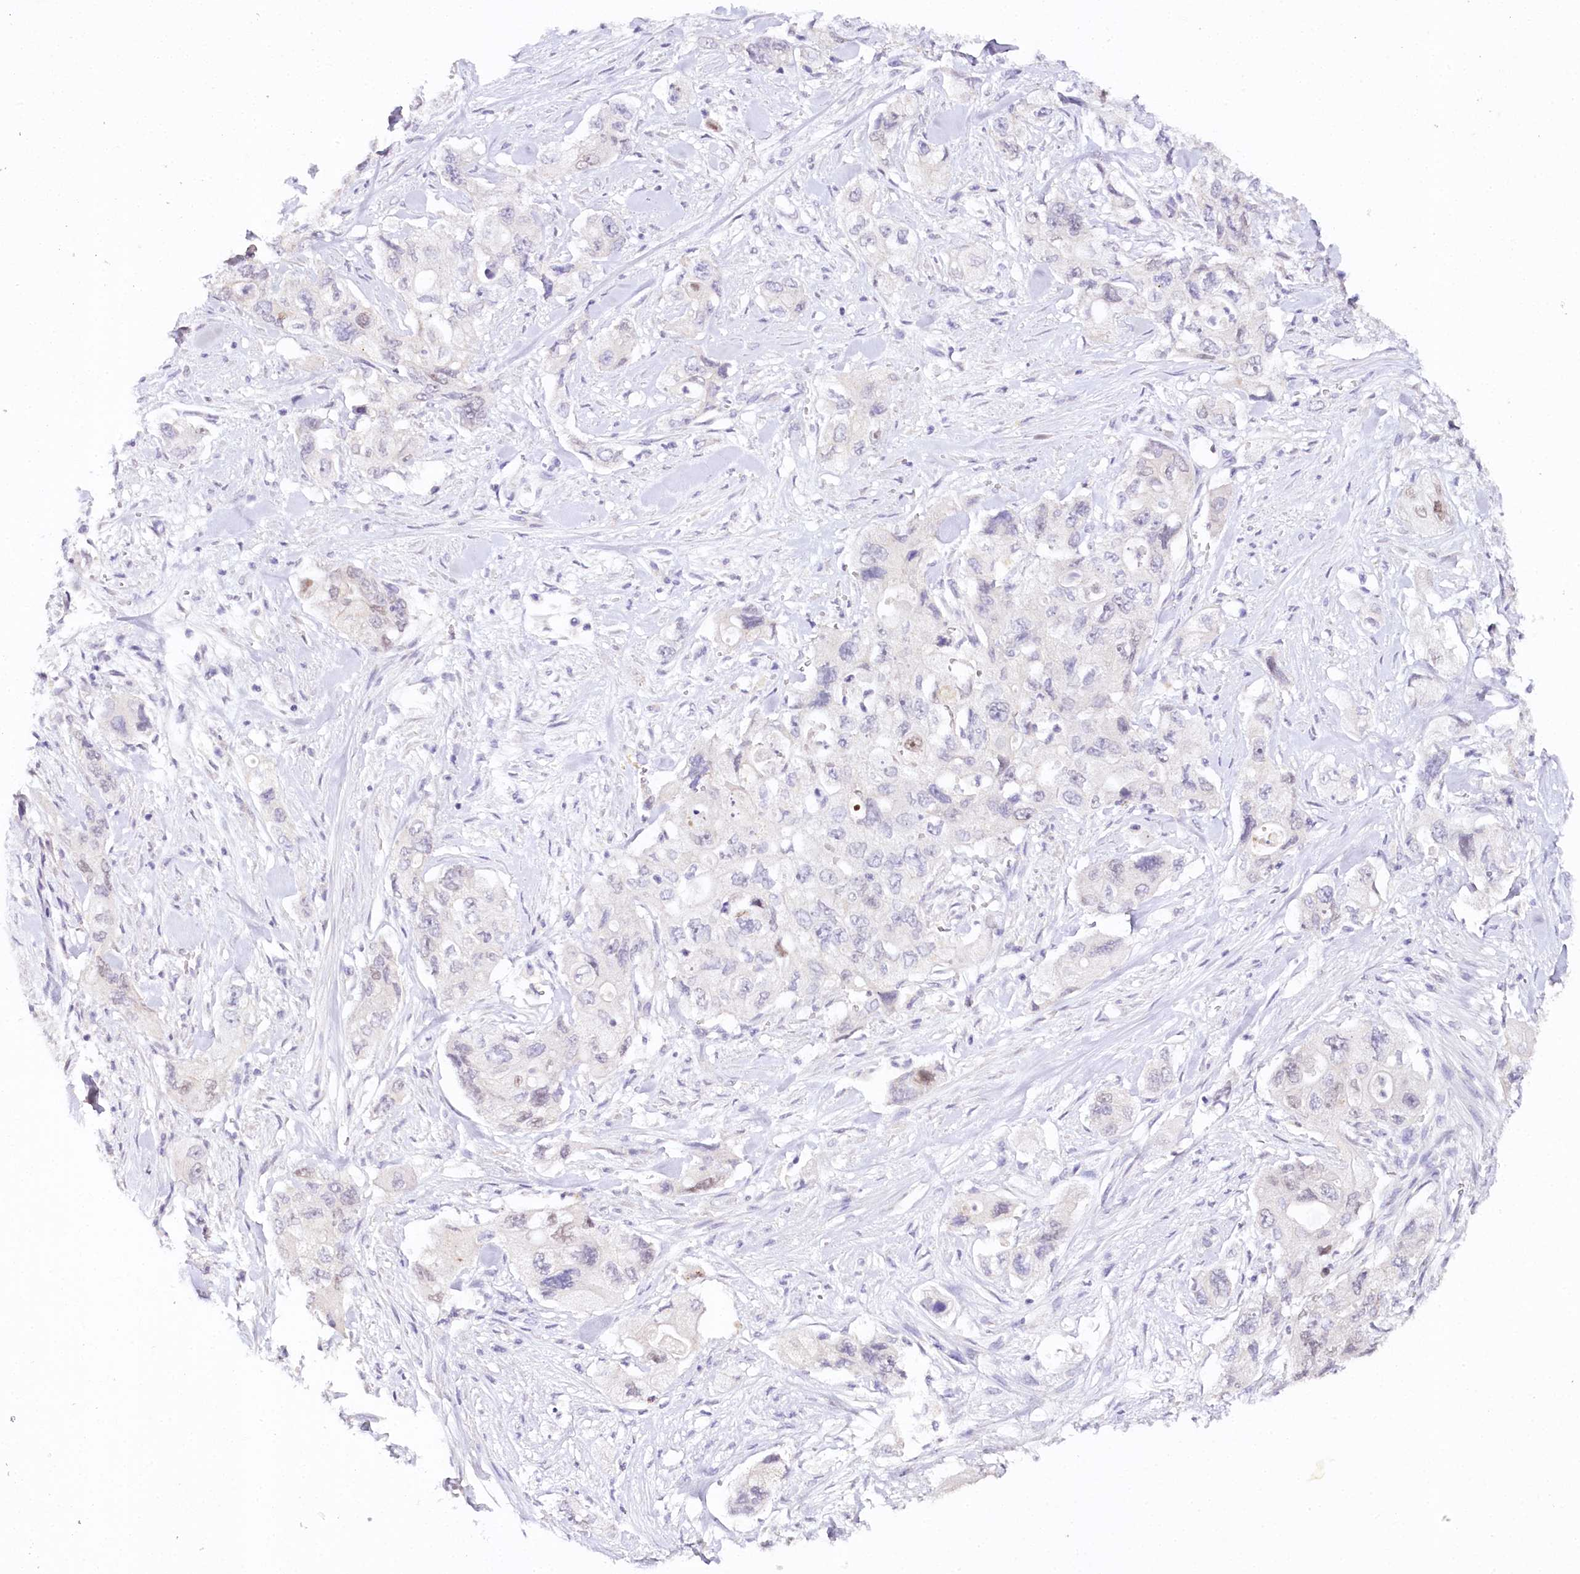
{"staining": {"intensity": "negative", "quantity": "none", "location": "none"}, "tissue": "pancreatic cancer", "cell_type": "Tumor cells", "image_type": "cancer", "snomed": [{"axis": "morphology", "description": "Adenocarcinoma, NOS"}, {"axis": "topography", "description": "Pancreas"}], "caption": "Photomicrograph shows no protein expression in tumor cells of adenocarcinoma (pancreatic) tissue.", "gene": "TP53", "patient": {"sex": "female", "age": 73}}